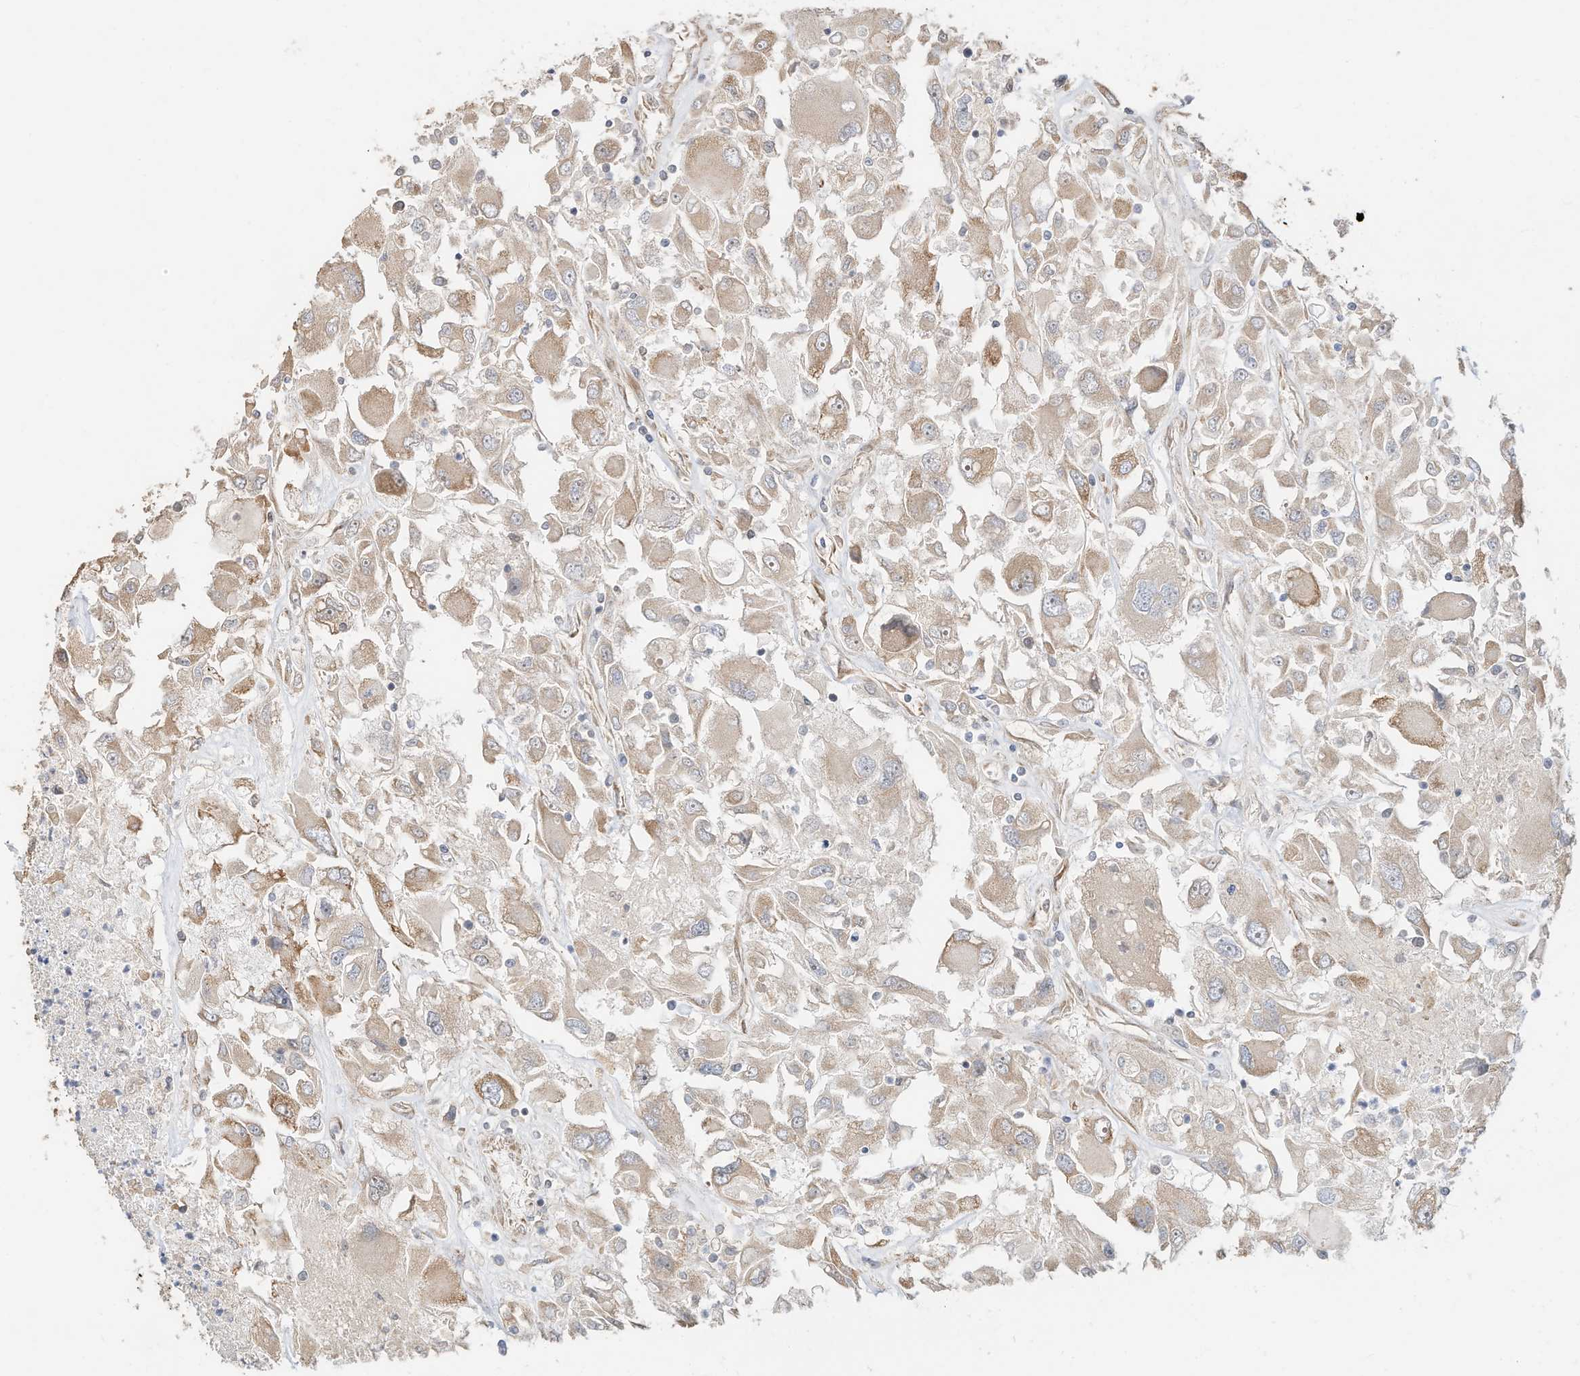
{"staining": {"intensity": "moderate", "quantity": "<25%", "location": "cytoplasmic/membranous"}, "tissue": "renal cancer", "cell_type": "Tumor cells", "image_type": "cancer", "snomed": [{"axis": "morphology", "description": "Adenocarcinoma, NOS"}, {"axis": "topography", "description": "Kidney"}], "caption": "Renal cancer (adenocarcinoma) stained with immunohistochemistry displays moderate cytoplasmic/membranous staining in about <25% of tumor cells.", "gene": "CAGE1", "patient": {"sex": "female", "age": 52}}